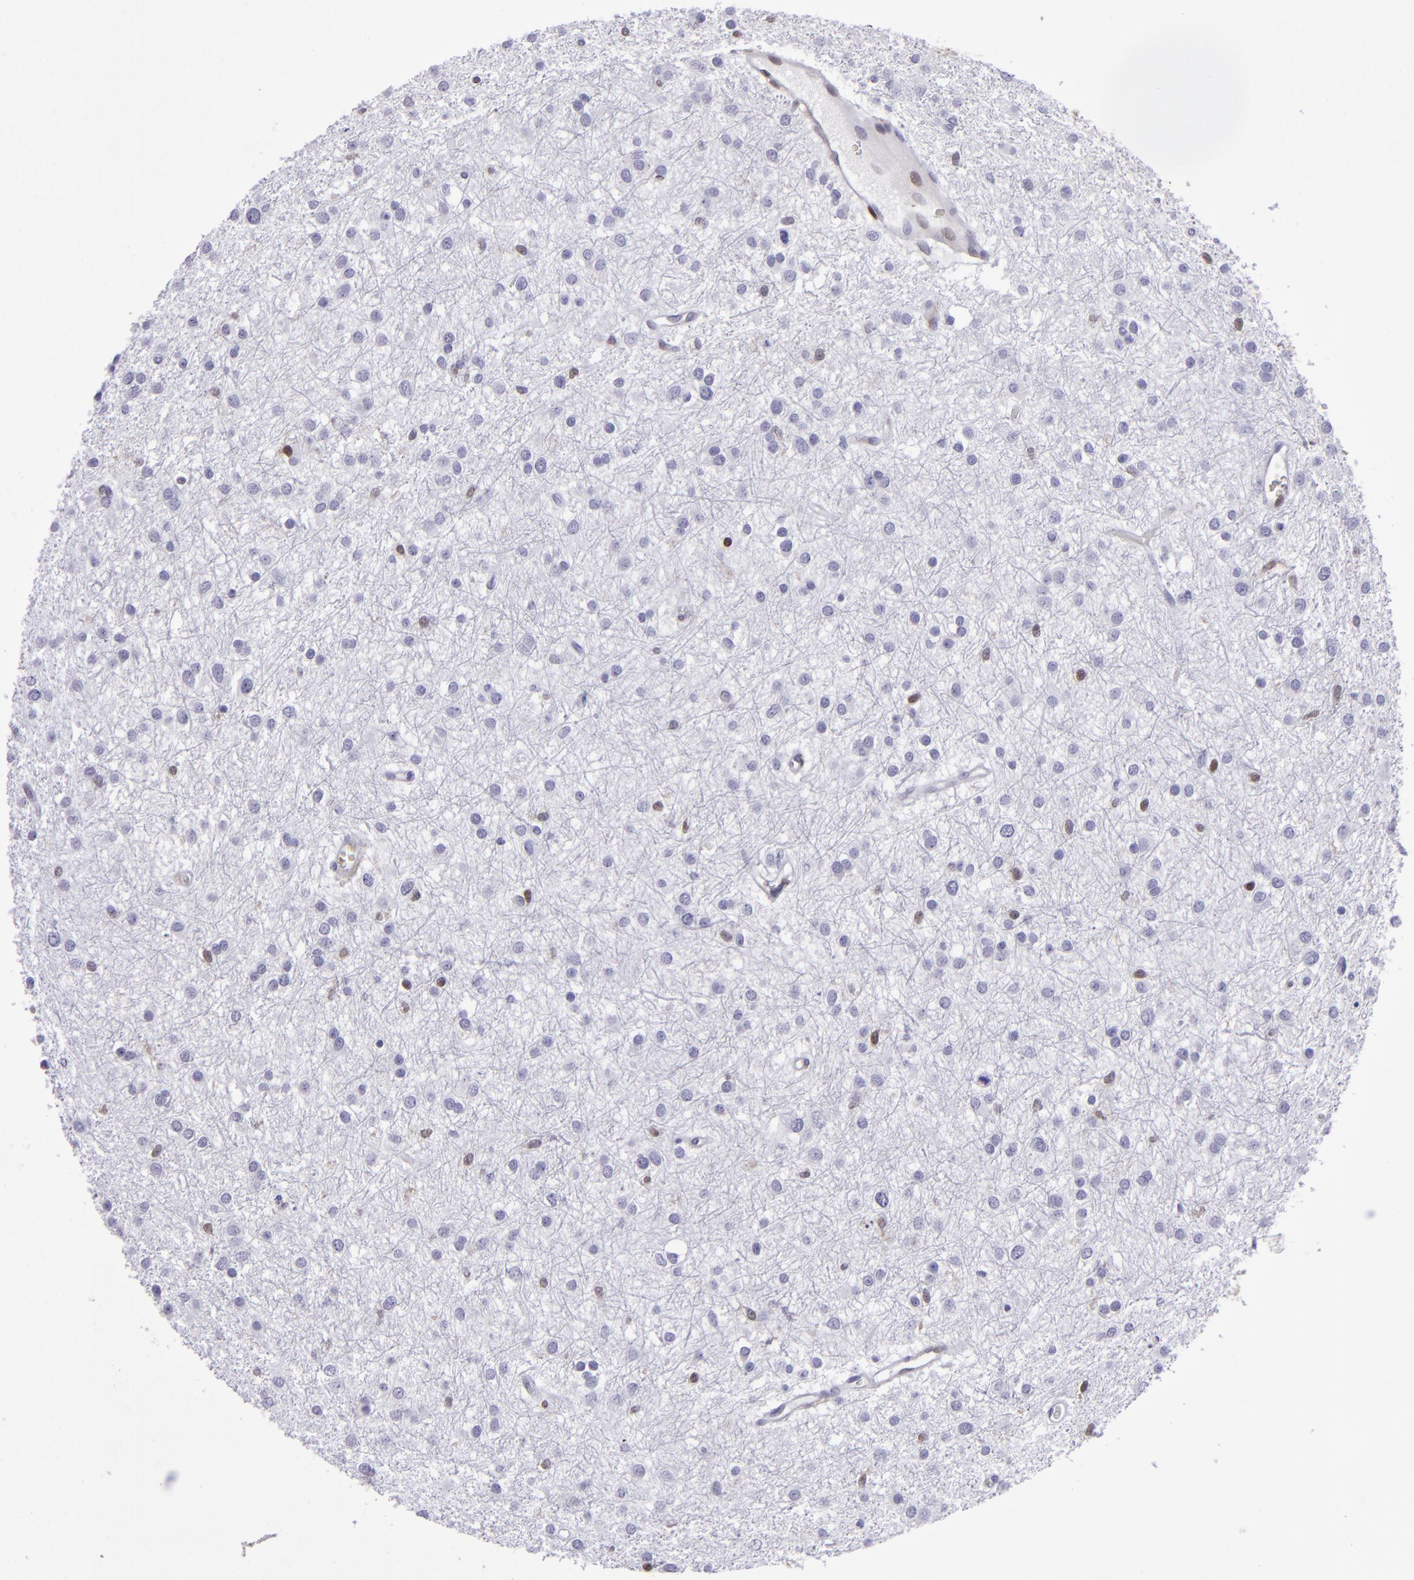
{"staining": {"intensity": "strong", "quantity": "<25%", "location": "nuclear"}, "tissue": "glioma", "cell_type": "Tumor cells", "image_type": "cancer", "snomed": [{"axis": "morphology", "description": "Glioma, malignant, Low grade"}, {"axis": "topography", "description": "Brain"}], "caption": "Strong nuclear positivity for a protein is identified in about <25% of tumor cells of glioma using immunohistochemistry.", "gene": "TYMP", "patient": {"sex": "female", "age": 36}}